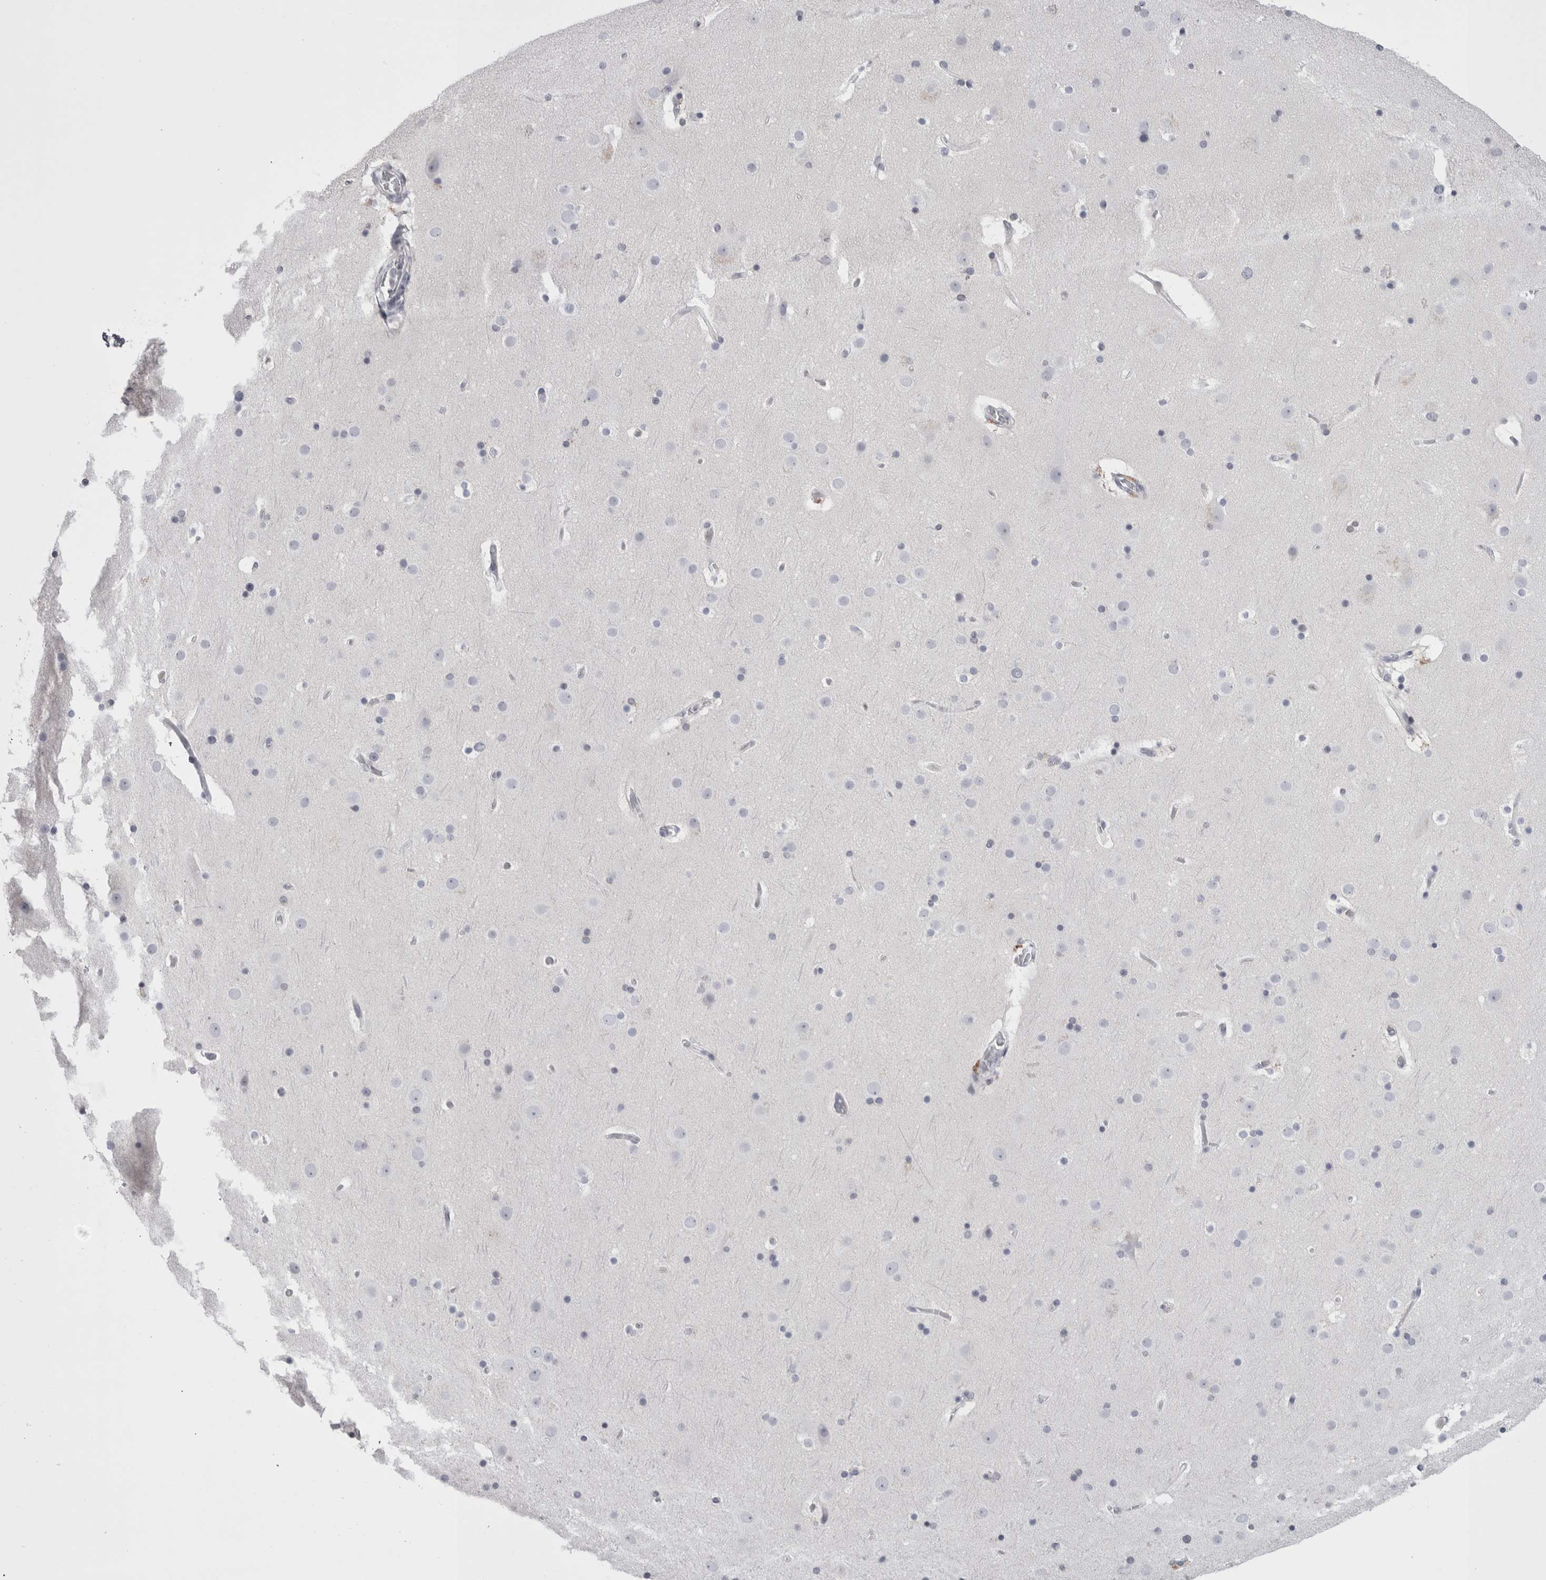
{"staining": {"intensity": "negative", "quantity": "none", "location": "none"}, "tissue": "cerebral cortex", "cell_type": "Endothelial cells", "image_type": "normal", "snomed": [{"axis": "morphology", "description": "Normal tissue, NOS"}, {"axis": "topography", "description": "Cerebral cortex"}], "caption": "Protein analysis of unremarkable cerebral cortex shows no significant positivity in endothelial cells.", "gene": "FNDC8", "patient": {"sex": "male", "age": 57}}